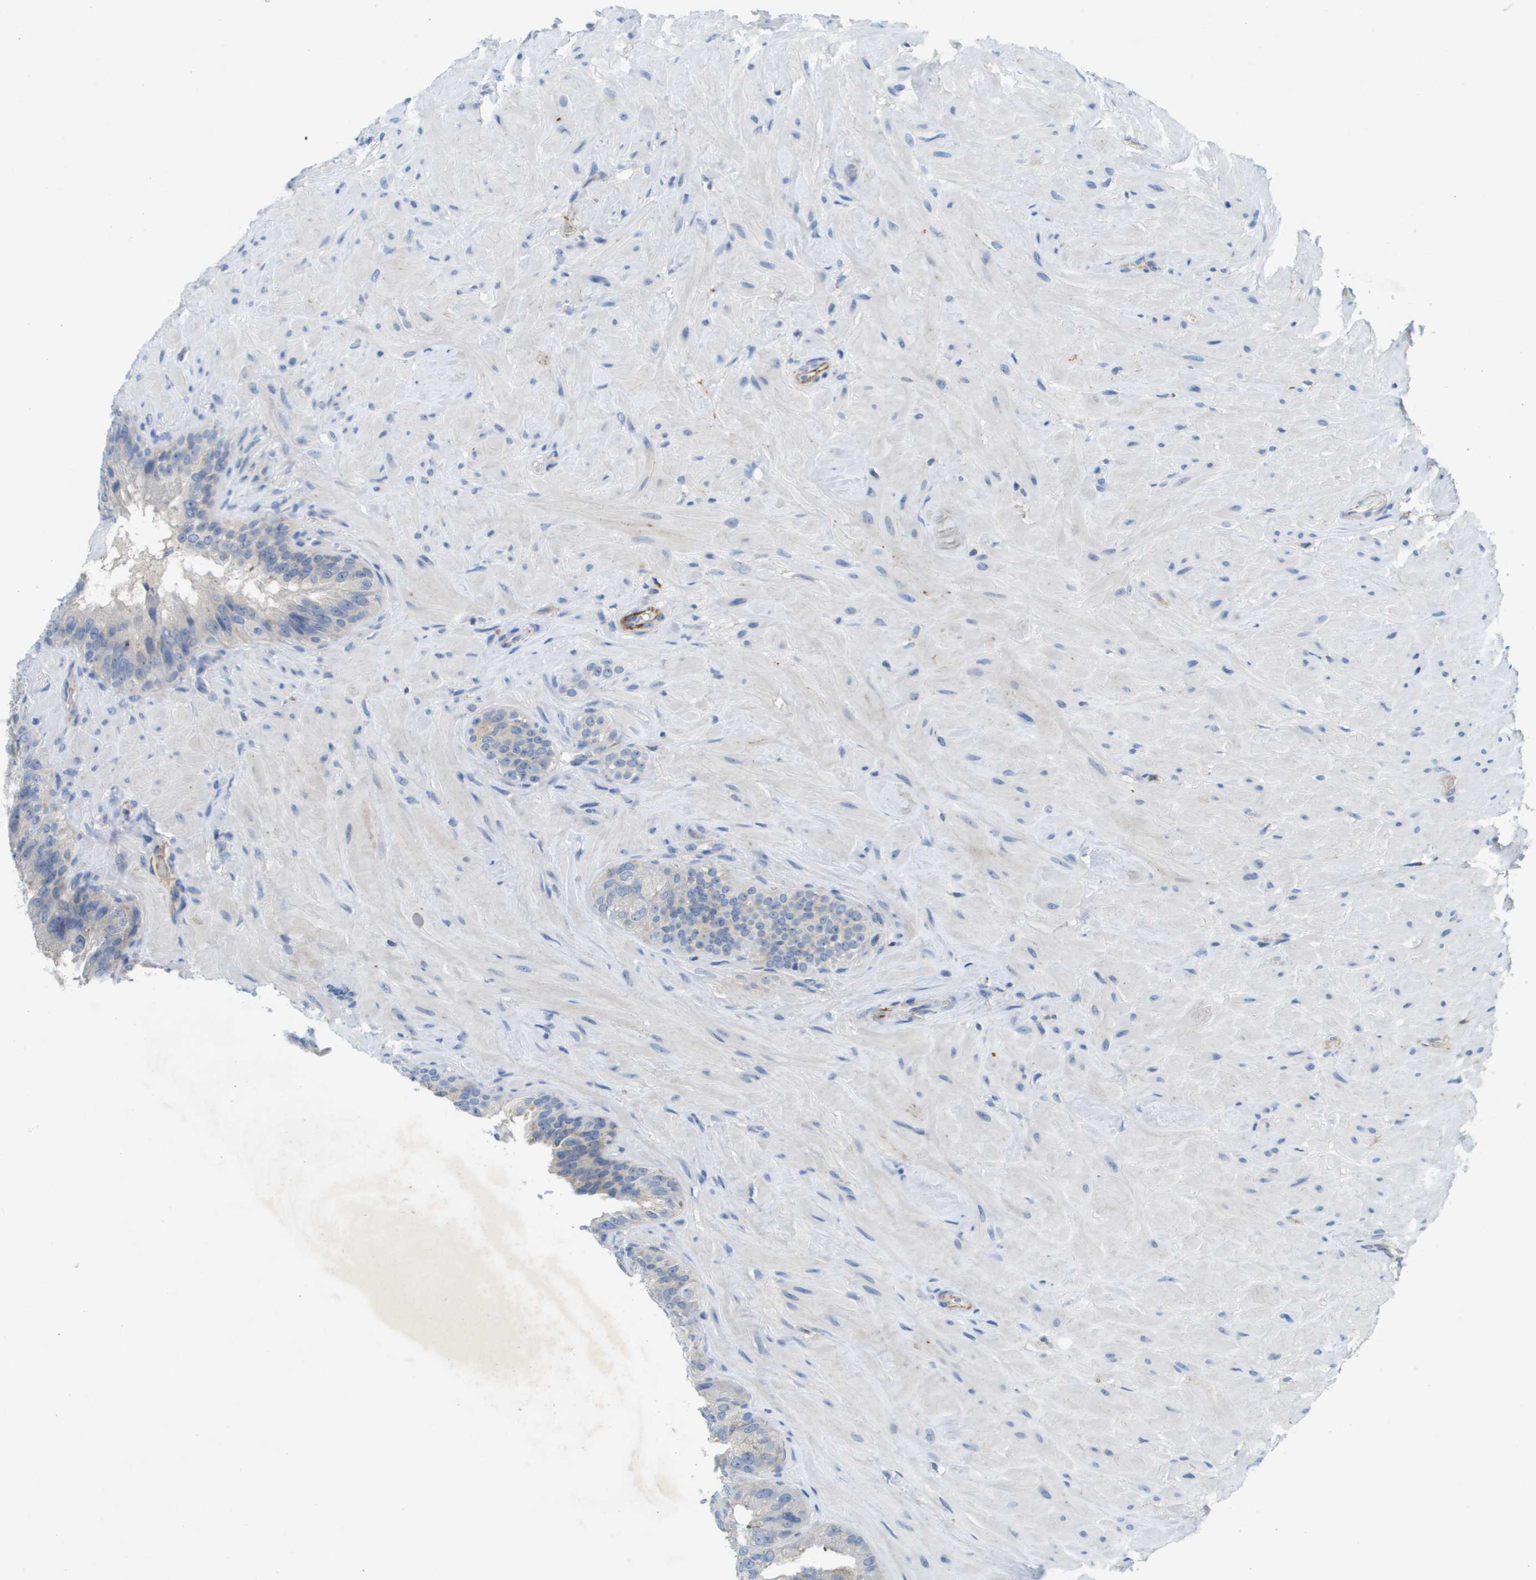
{"staining": {"intensity": "moderate", "quantity": "<25%", "location": "cytoplasmic/membranous"}, "tissue": "seminal vesicle", "cell_type": "Glandular cells", "image_type": "normal", "snomed": [{"axis": "morphology", "description": "Normal tissue, NOS"}, {"axis": "topography", "description": "Seminal veicle"}], "caption": "Immunohistochemical staining of benign human seminal vesicle displays <25% levels of moderate cytoplasmic/membranous protein expression in about <25% of glandular cells.", "gene": "LIPG", "patient": {"sex": "male", "age": 68}}